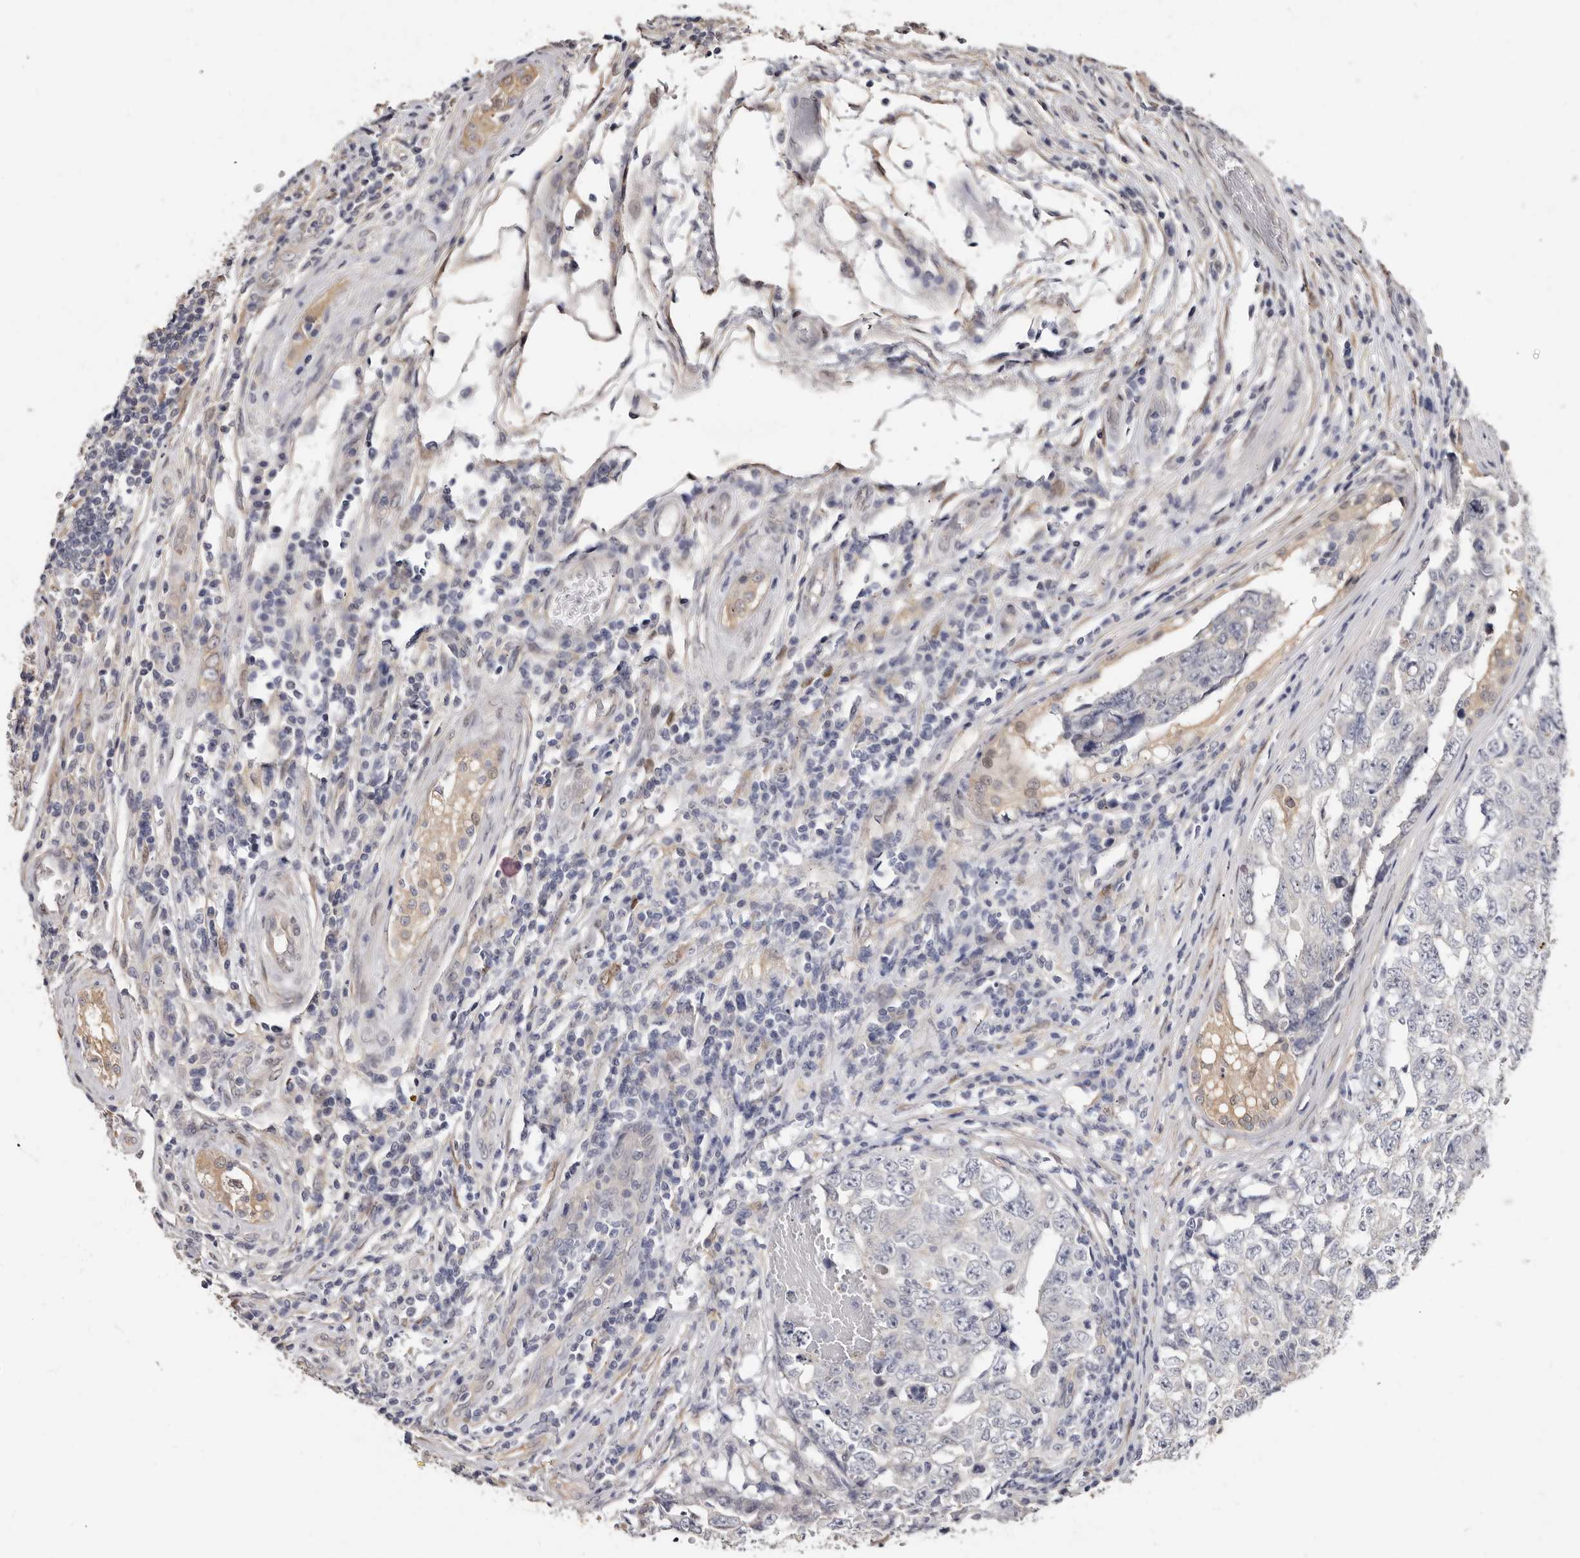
{"staining": {"intensity": "negative", "quantity": "none", "location": "none"}, "tissue": "testis cancer", "cell_type": "Tumor cells", "image_type": "cancer", "snomed": [{"axis": "morphology", "description": "Carcinoma, Embryonal, NOS"}, {"axis": "topography", "description": "Testis"}], "caption": "High magnification brightfield microscopy of testis embryonal carcinoma stained with DAB (3,3'-diaminobenzidine) (brown) and counterstained with hematoxylin (blue): tumor cells show no significant staining. Brightfield microscopy of IHC stained with DAB (brown) and hematoxylin (blue), captured at high magnification.", "gene": "KHDRBS2", "patient": {"sex": "male", "age": 26}}